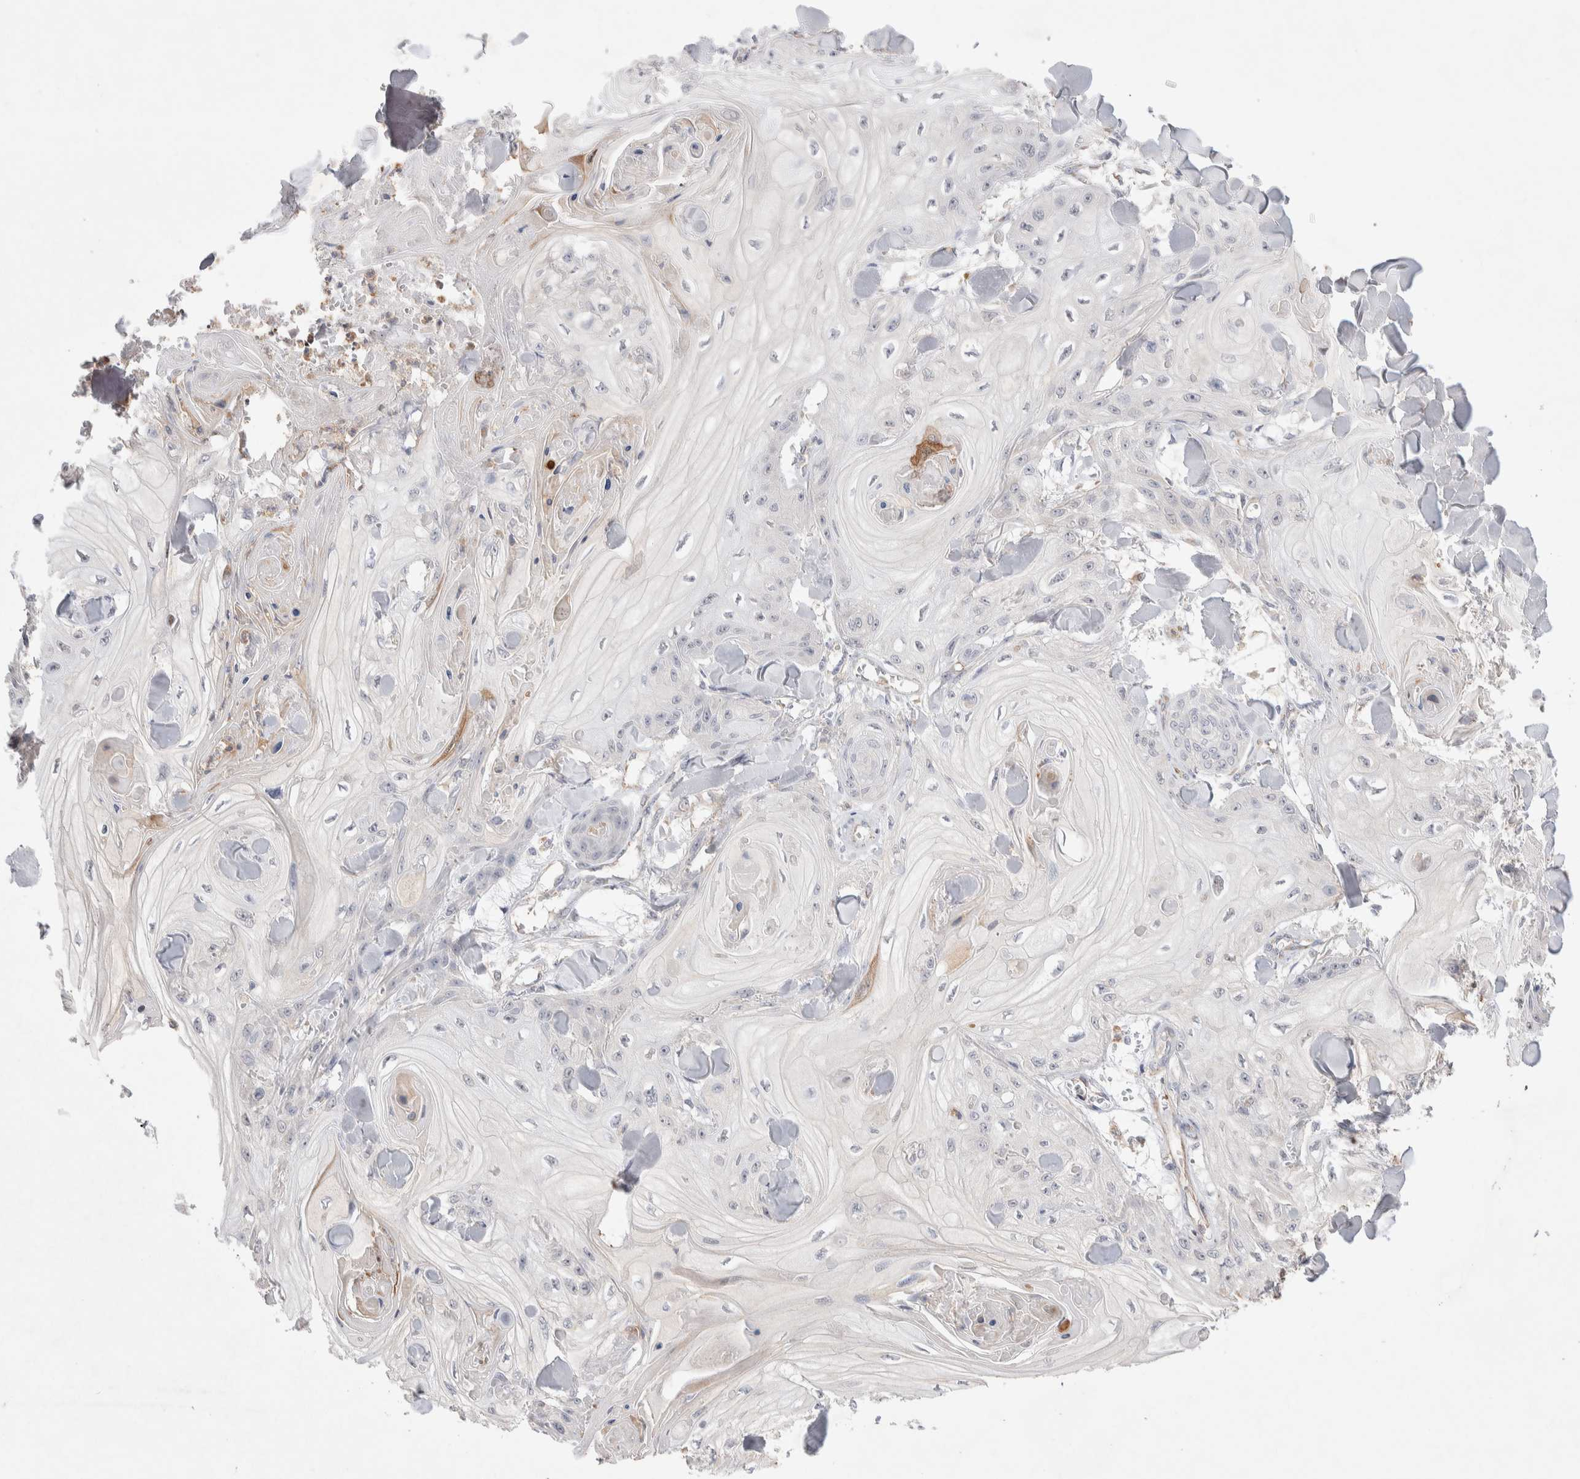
{"staining": {"intensity": "negative", "quantity": "none", "location": "none"}, "tissue": "skin cancer", "cell_type": "Tumor cells", "image_type": "cancer", "snomed": [{"axis": "morphology", "description": "Squamous cell carcinoma, NOS"}, {"axis": "topography", "description": "Skin"}], "caption": "Immunohistochemistry (IHC) histopathology image of human skin cancer stained for a protein (brown), which exhibits no positivity in tumor cells.", "gene": "FFAR2", "patient": {"sex": "male", "age": 74}}